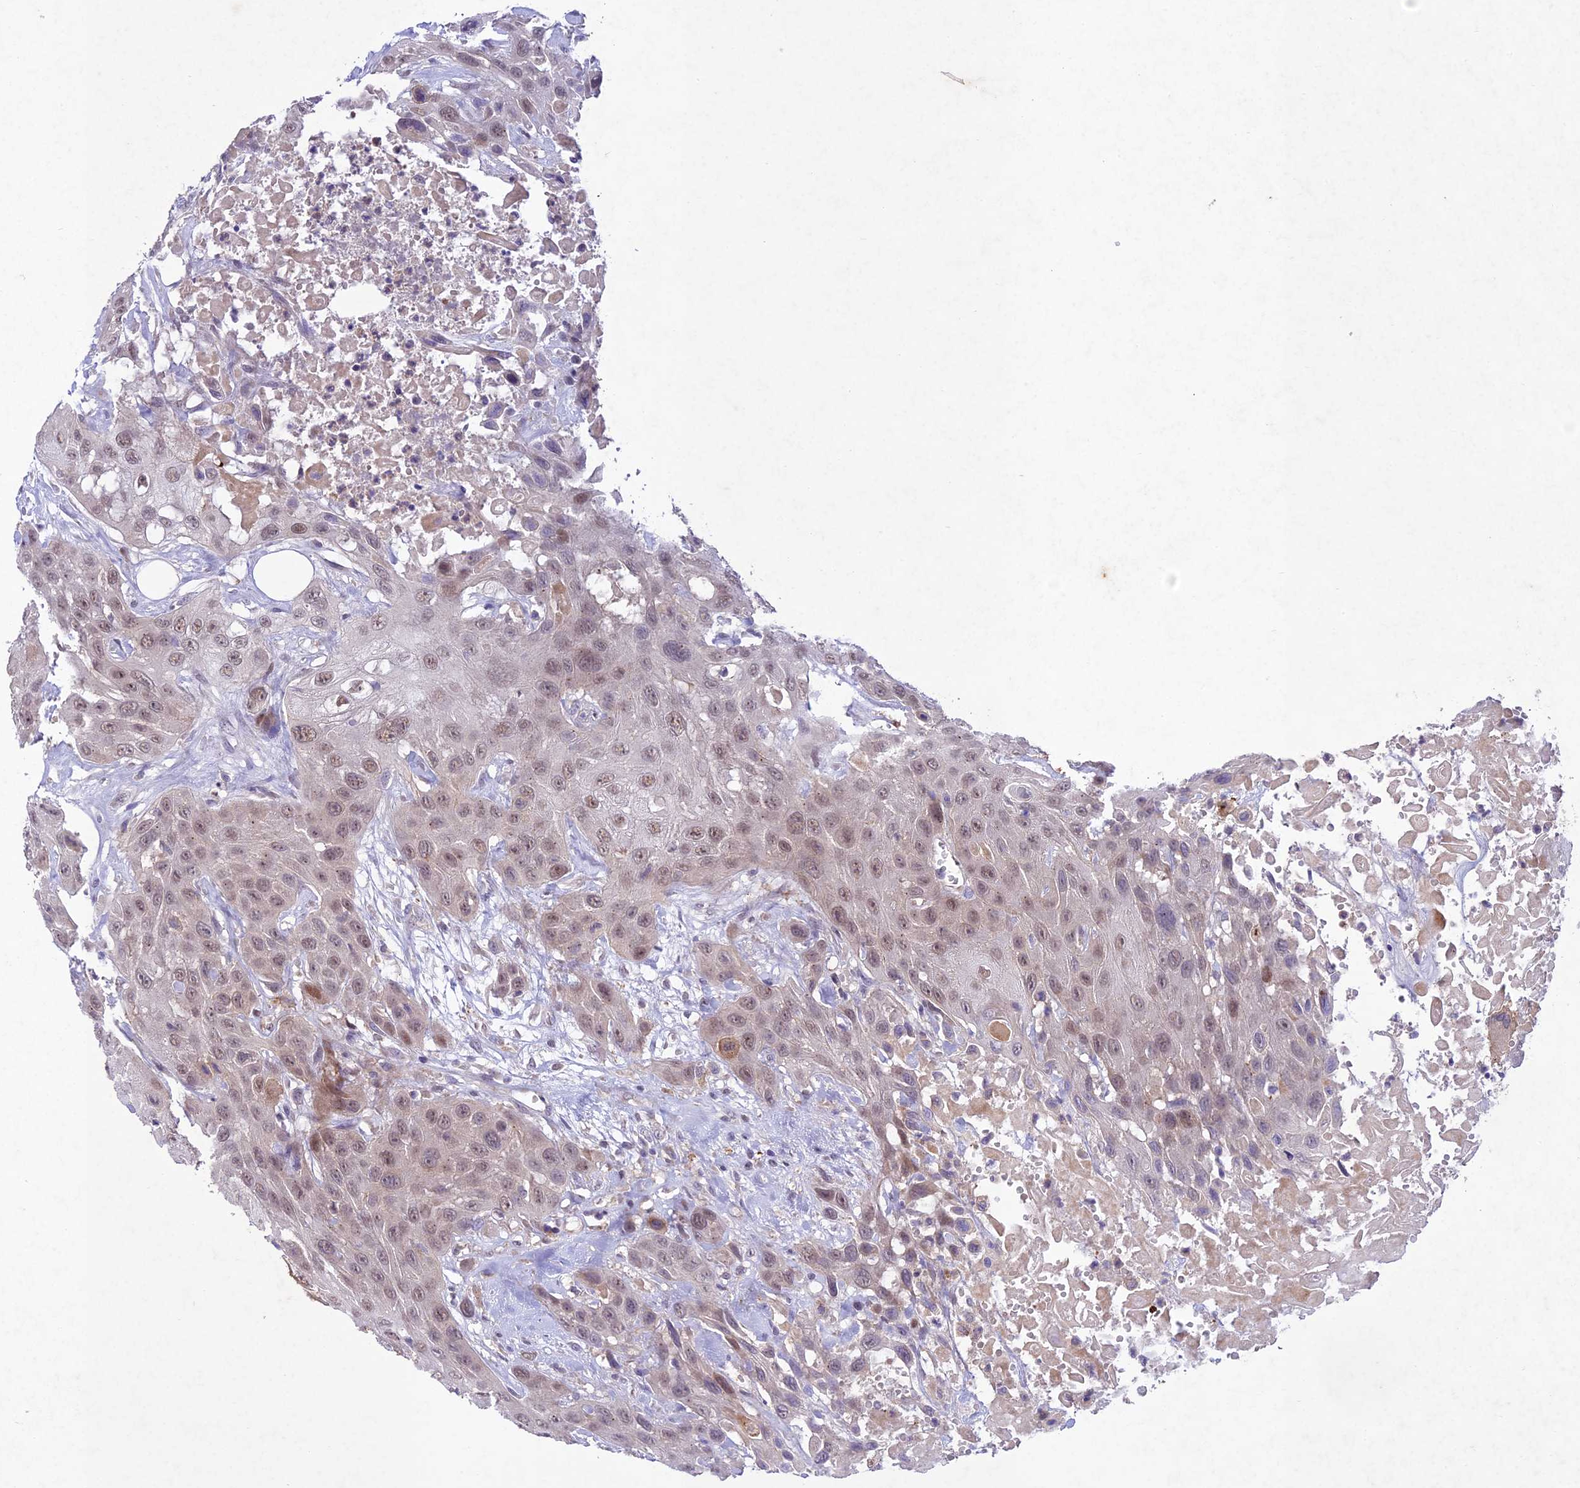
{"staining": {"intensity": "weak", "quantity": ">75%", "location": "nuclear"}, "tissue": "head and neck cancer", "cell_type": "Tumor cells", "image_type": "cancer", "snomed": [{"axis": "morphology", "description": "Squamous cell carcinoma, NOS"}, {"axis": "topography", "description": "Head-Neck"}], "caption": "Immunohistochemistry (IHC) histopathology image of neoplastic tissue: human head and neck squamous cell carcinoma stained using immunohistochemistry demonstrates low levels of weak protein expression localized specifically in the nuclear of tumor cells, appearing as a nuclear brown color.", "gene": "ANKRD52", "patient": {"sex": "male", "age": 81}}